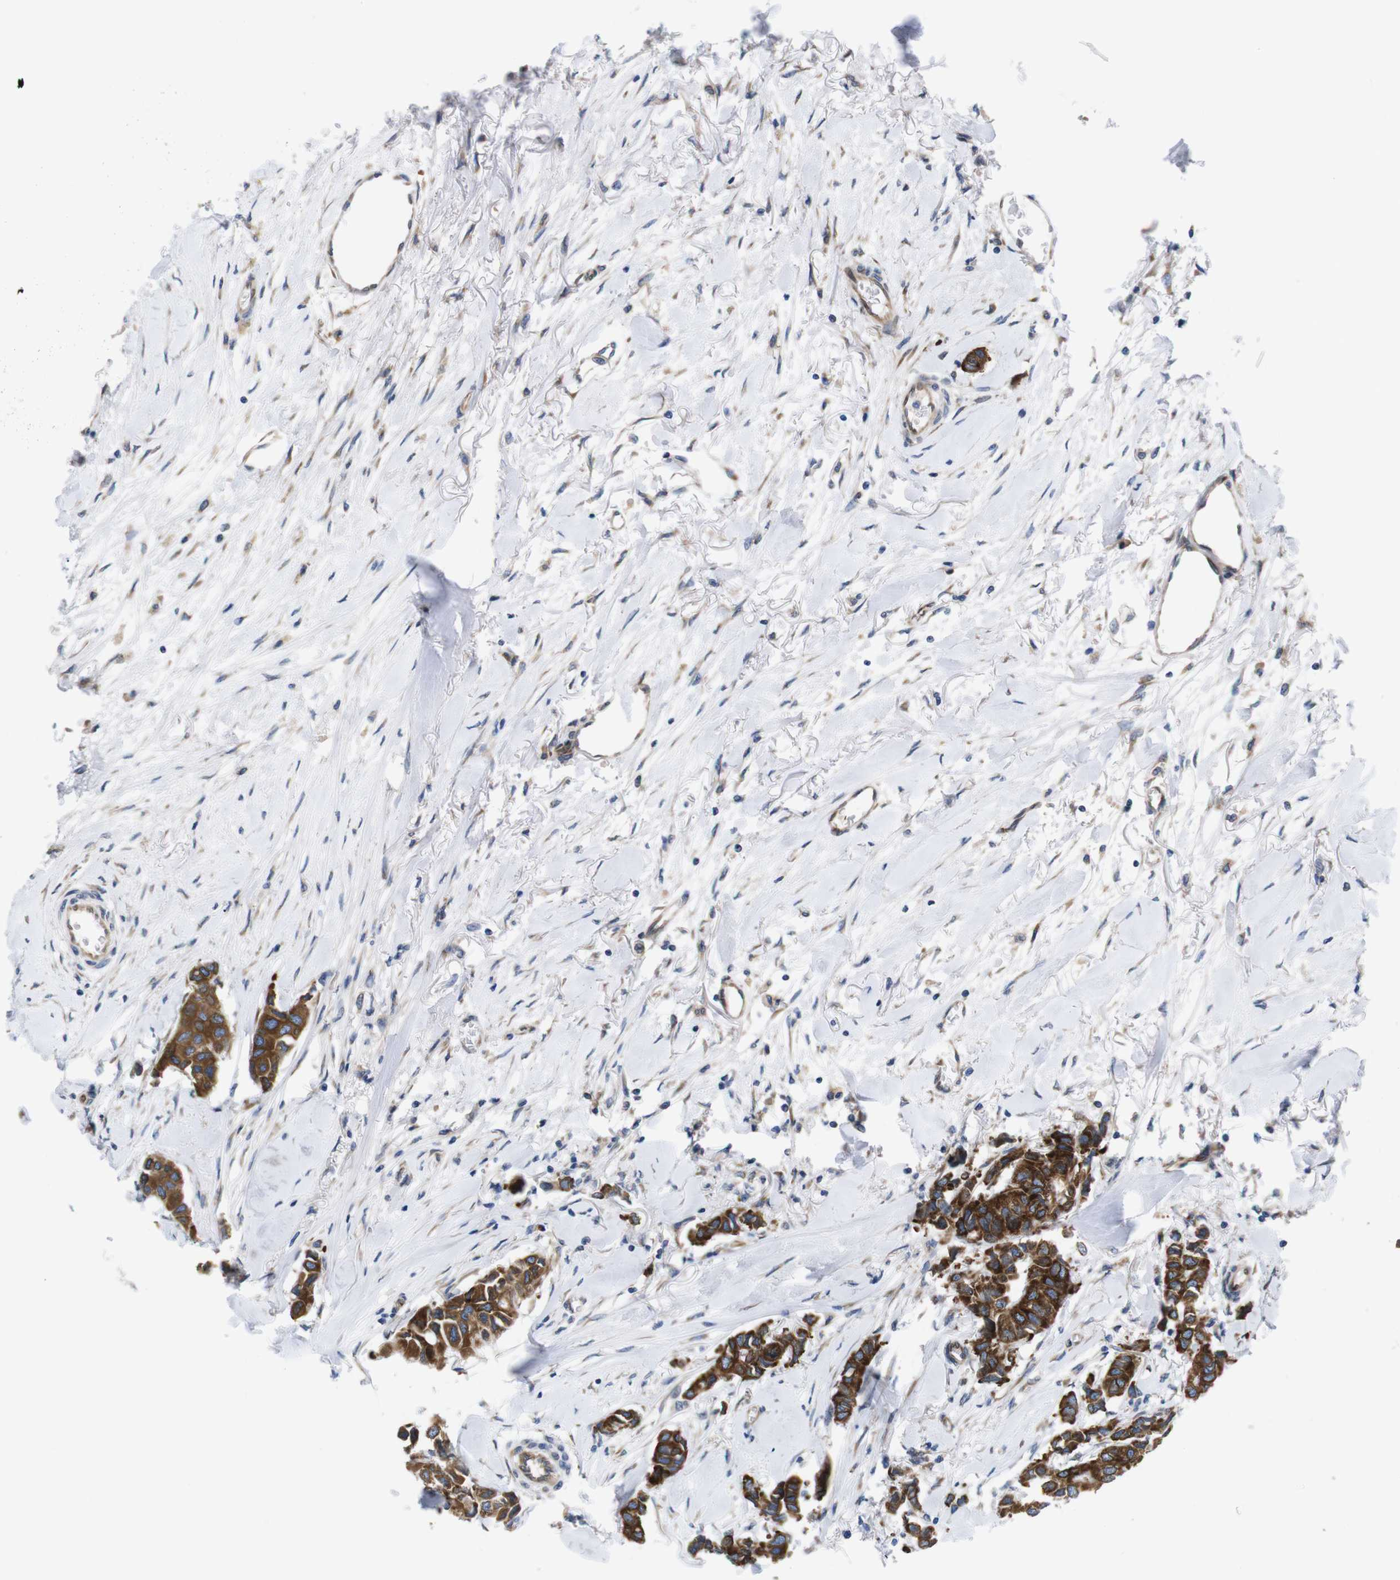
{"staining": {"intensity": "strong", "quantity": ">75%", "location": "cytoplasmic/membranous"}, "tissue": "breast cancer", "cell_type": "Tumor cells", "image_type": "cancer", "snomed": [{"axis": "morphology", "description": "Duct carcinoma"}, {"axis": "topography", "description": "Breast"}], "caption": "Breast cancer (infiltrating ductal carcinoma) was stained to show a protein in brown. There is high levels of strong cytoplasmic/membranous positivity in about >75% of tumor cells.", "gene": "HACD3", "patient": {"sex": "female", "age": 80}}